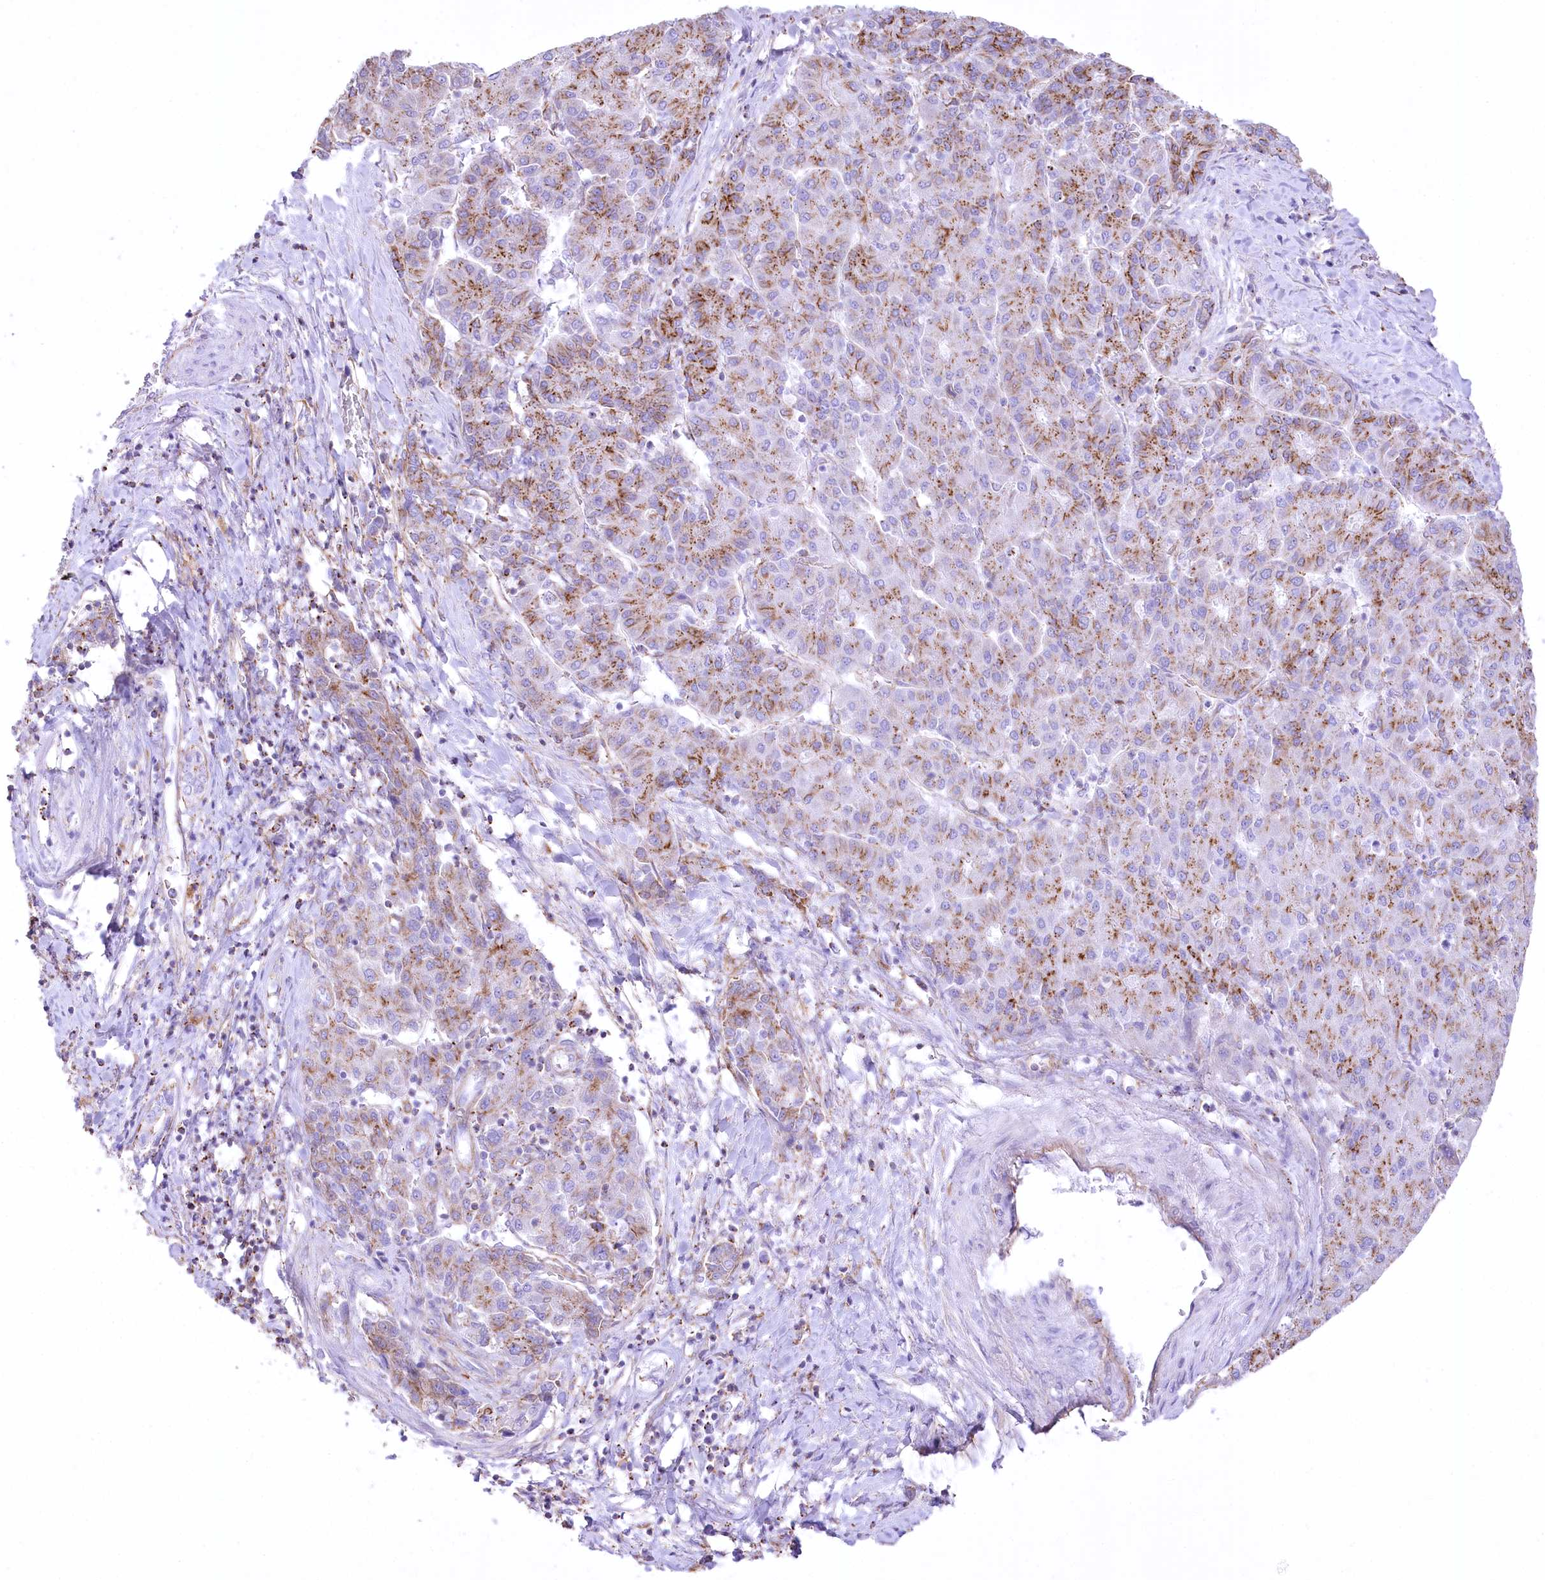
{"staining": {"intensity": "moderate", "quantity": "25%-75%", "location": "cytoplasmic/membranous"}, "tissue": "liver cancer", "cell_type": "Tumor cells", "image_type": "cancer", "snomed": [{"axis": "morphology", "description": "Carcinoma, Hepatocellular, NOS"}, {"axis": "topography", "description": "Liver"}], "caption": "Liver cancer tissue shows moderate cytoplasmic/membranous expression in approximately 25%-75% of tumor cells, visualized by immunohistochemistry. Ihc stains the protein of interest in brown and the nuclei are stained blue.", "gene": "FAM216A", "patient": {"sex": "male", "age": 65}}